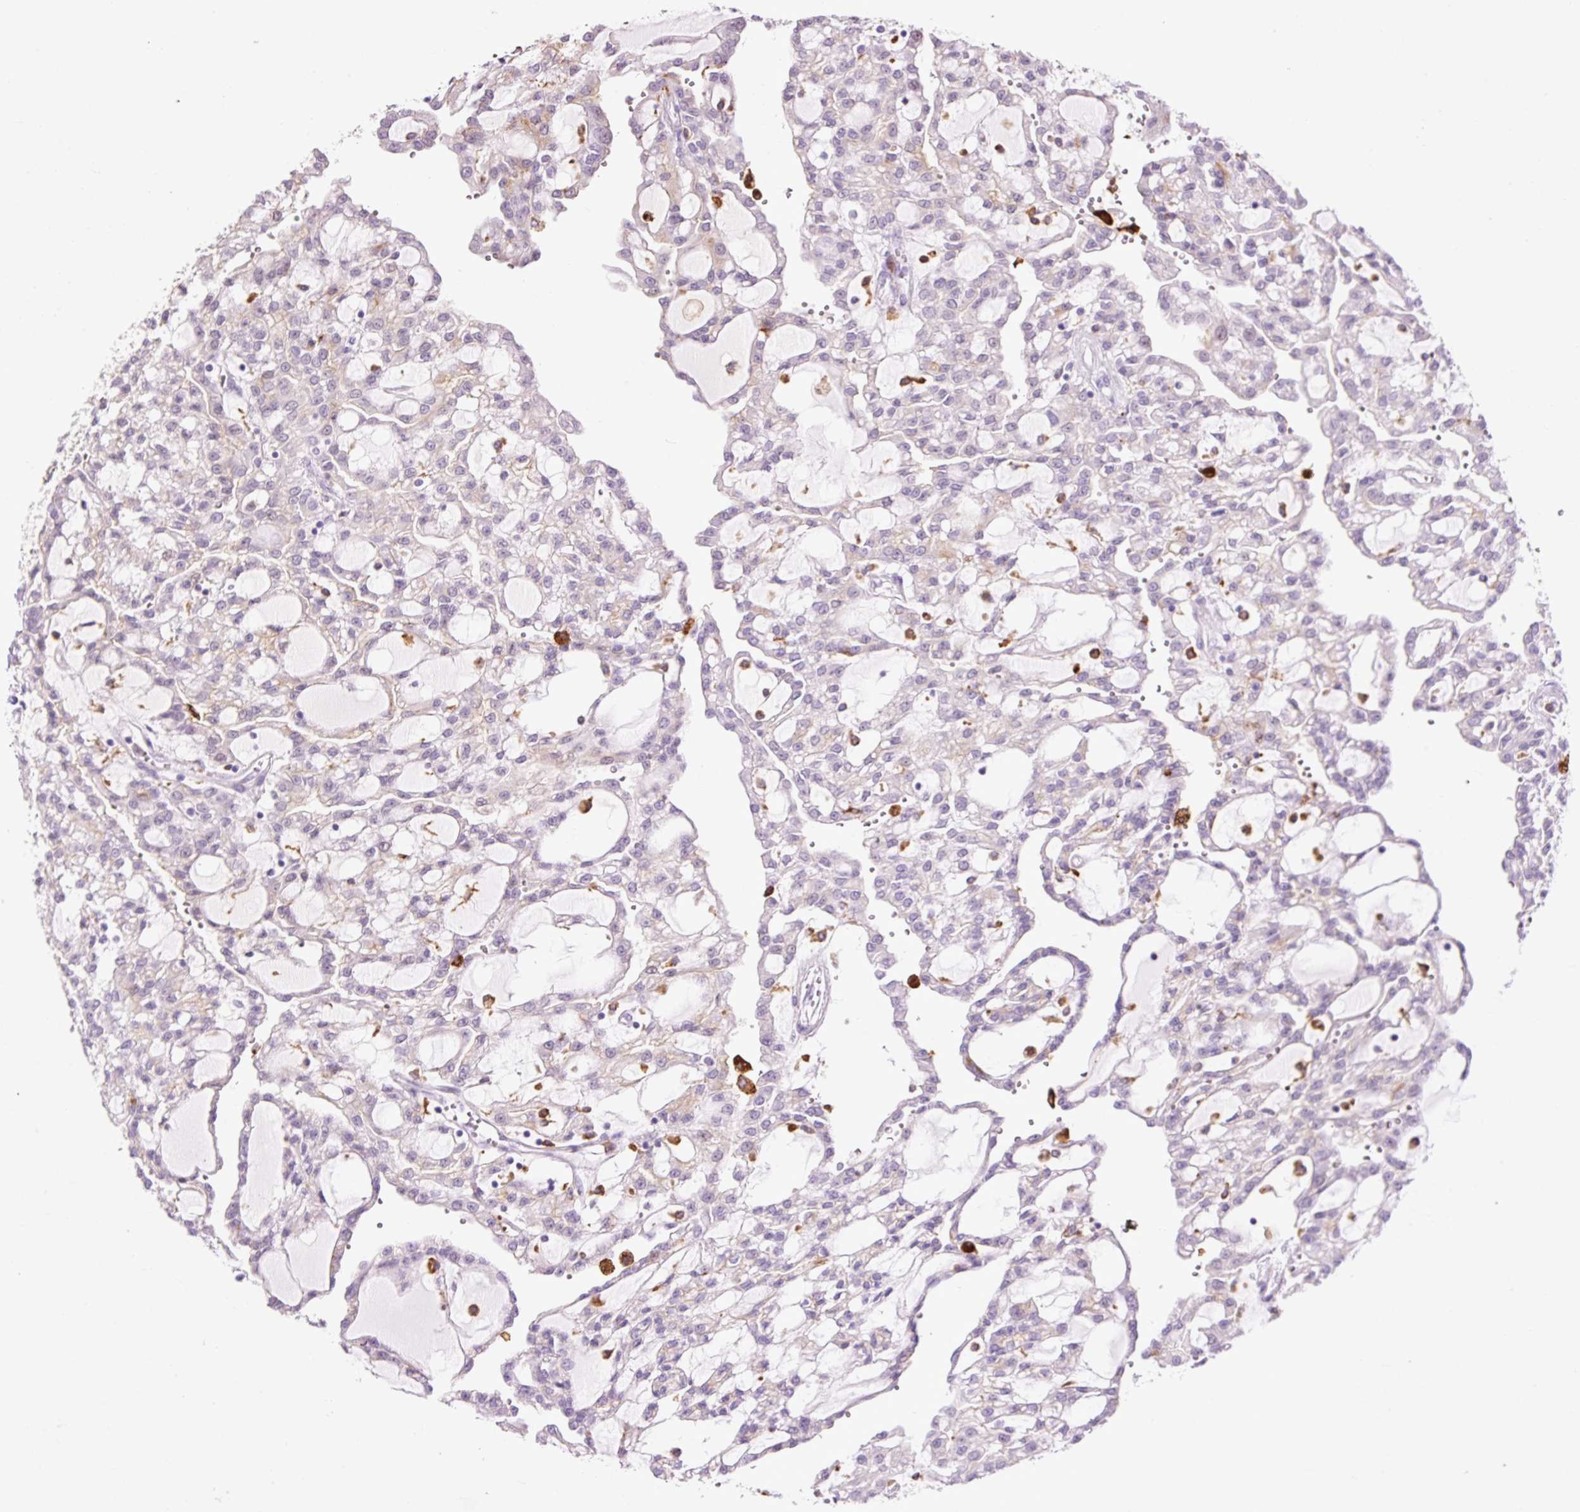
{"staining": {"intensity": "negative", "quantity": "none", "location": "none"}, "tissue": "renal cancer", "cell_type": "Tumor cells", "image_type": "cancer", "snomed": [{"axis": "morphology", "description": "Adenocarcinoma, NOS"}, {"axis": "topography", "description": "Kidney"}], "caption": "There is no significant positivity in tumor cells of adenocarcinoma (renal).", "gene": "LY86", "patient": {"sex": "male", "age": 63}}